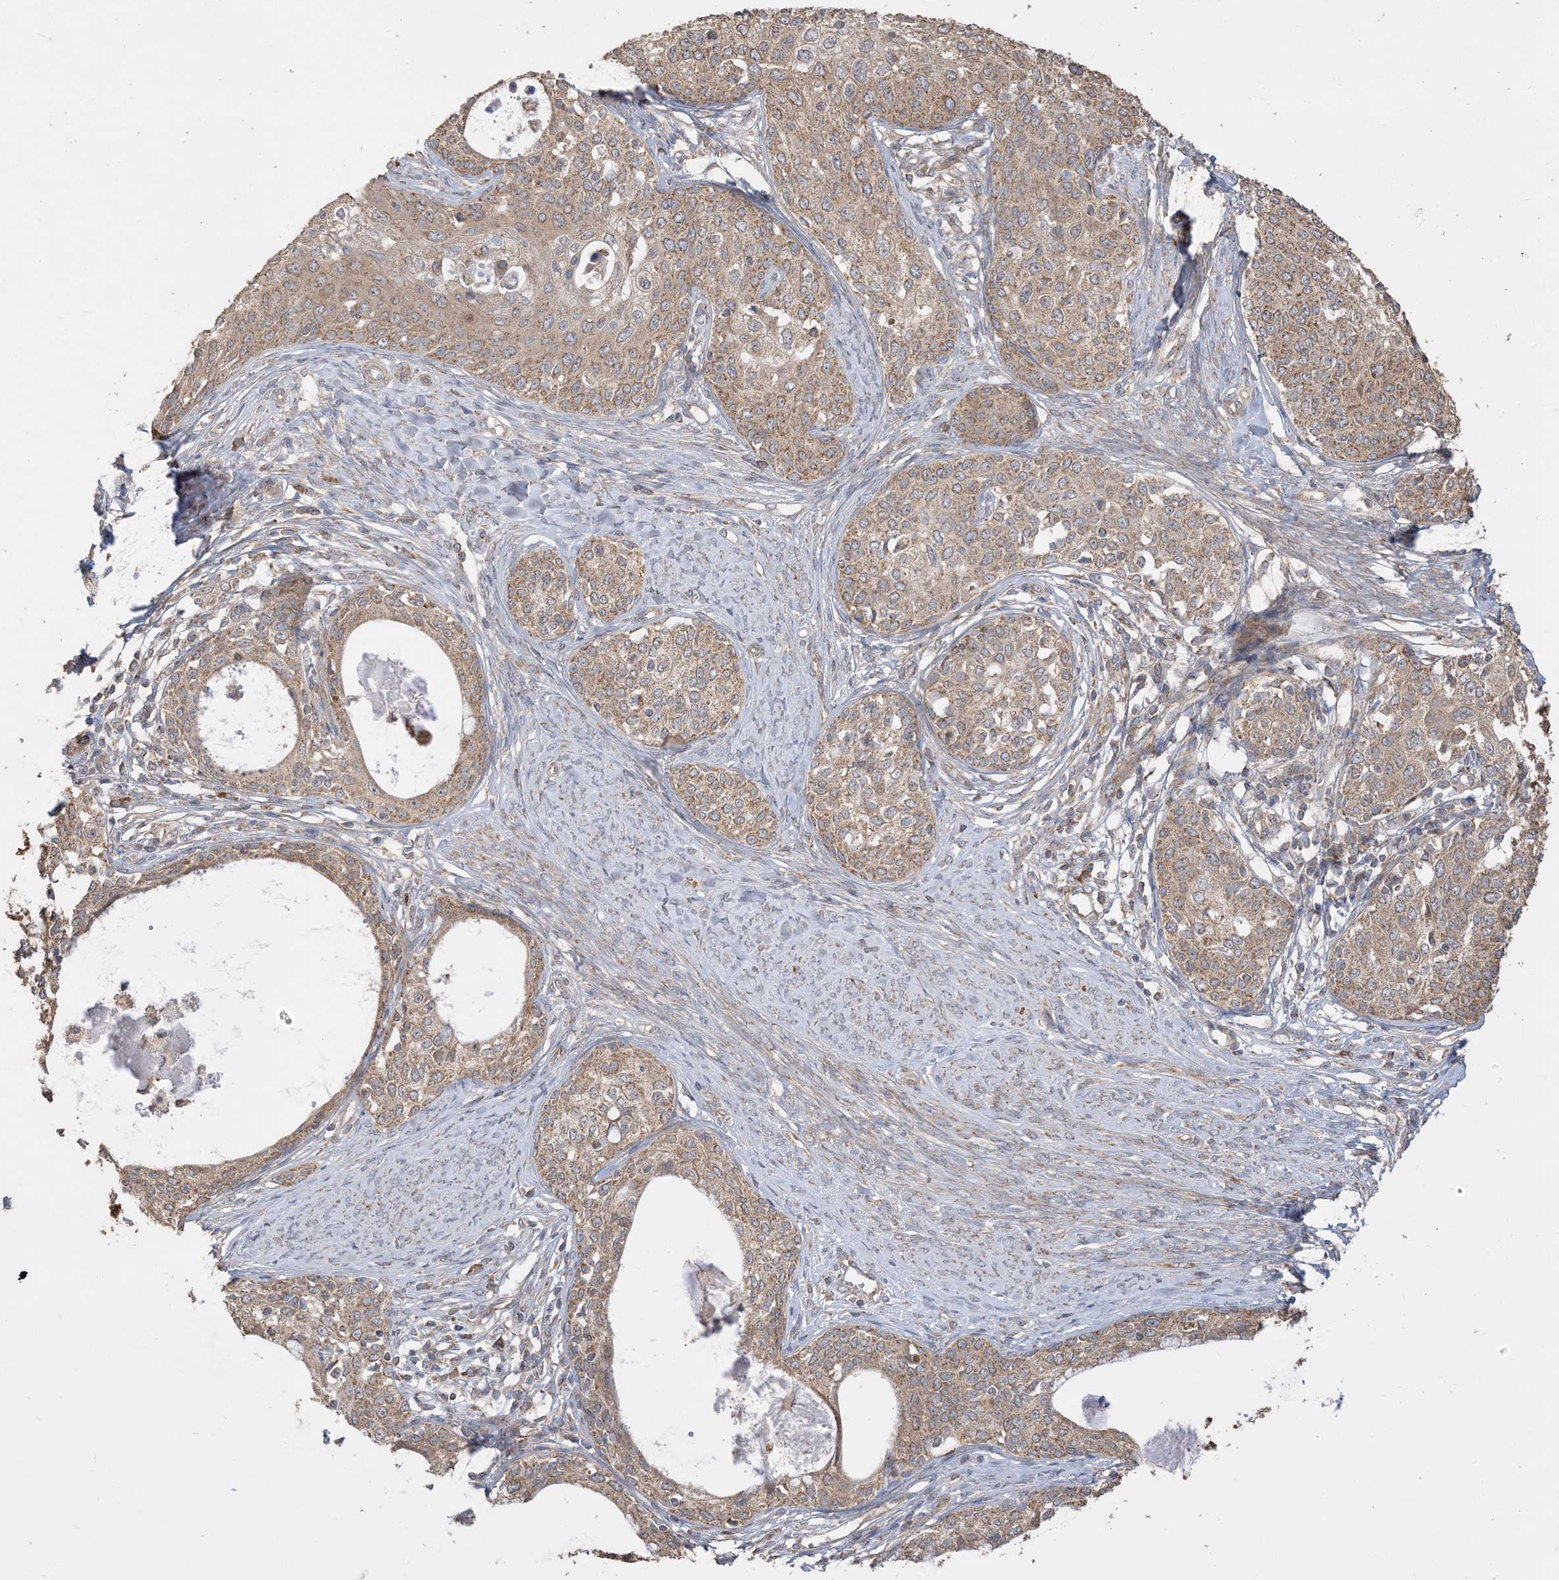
{"staining": {"intensity": "strong", "quantity": ">75%", "location": "cytoplasmic/membranous"}, "tissue": "cervical cancer", "cell_type": "Tumor cells", "image_type": "cancer", "snomed": [{"axis": "morphology", "description": "Squamous cell carcinoma, NOS"}, {"axis": "morphology", "description": "Adenocarcinoma, NOS"}, {"axis": "topography", "description": "Cervix"}], "caption": "Human cervical adenocarcinoma stained with a brown dye reveals strong cytoplasmic/membranous positive expression in about >75% of tumor cells.", "gene": "SIRT3", "patient": {"sex": "female", "age": 52}}